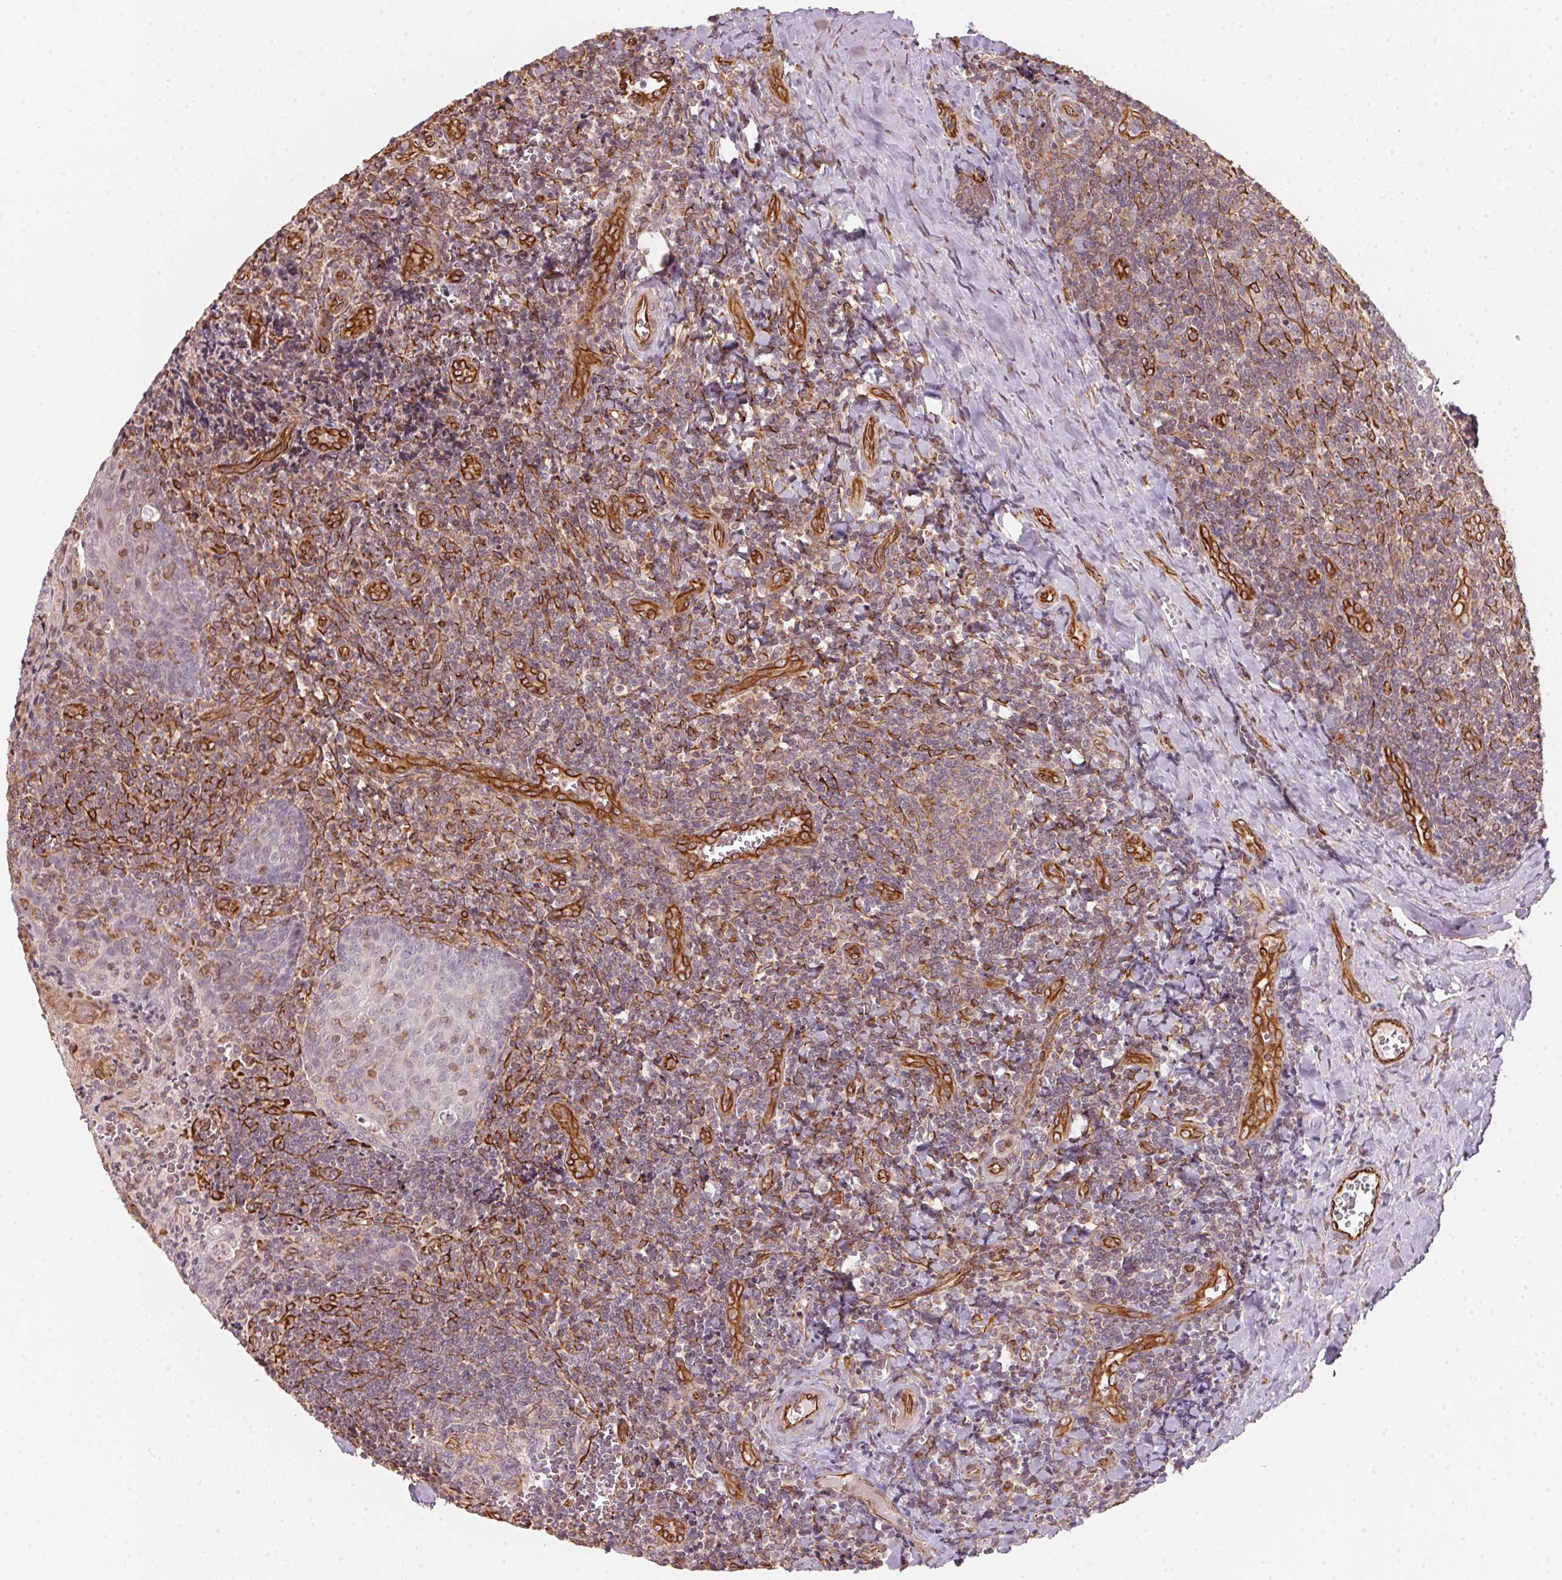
{"staining": {"intensity": "weak", "quantity": "<25%", "location": "cytoplasmic/membranous"}, "tissue": "tonsil", "cell_type": "Germinal center cells", "image_type": "normal", "snomed": [{"axis": "morphology", "description": "Normal tissue, NOS"}, {"axis": "morphology", "description": "Inflammation, NOS"}, {"axis": "topography", "description": "Tonsil"}], "caption": "IHC micrograph of benign tonsil: tonsil stained with DAB reveals no significant protein positivity in germinal center cells. The staining is performed using DAB (3,3'-diaminobenzidine) brown chromogen with nuclei counter-stained in using hematoxylin.", "gene": "FOXR2", "patient": {"sex": "female", "age": 31}}